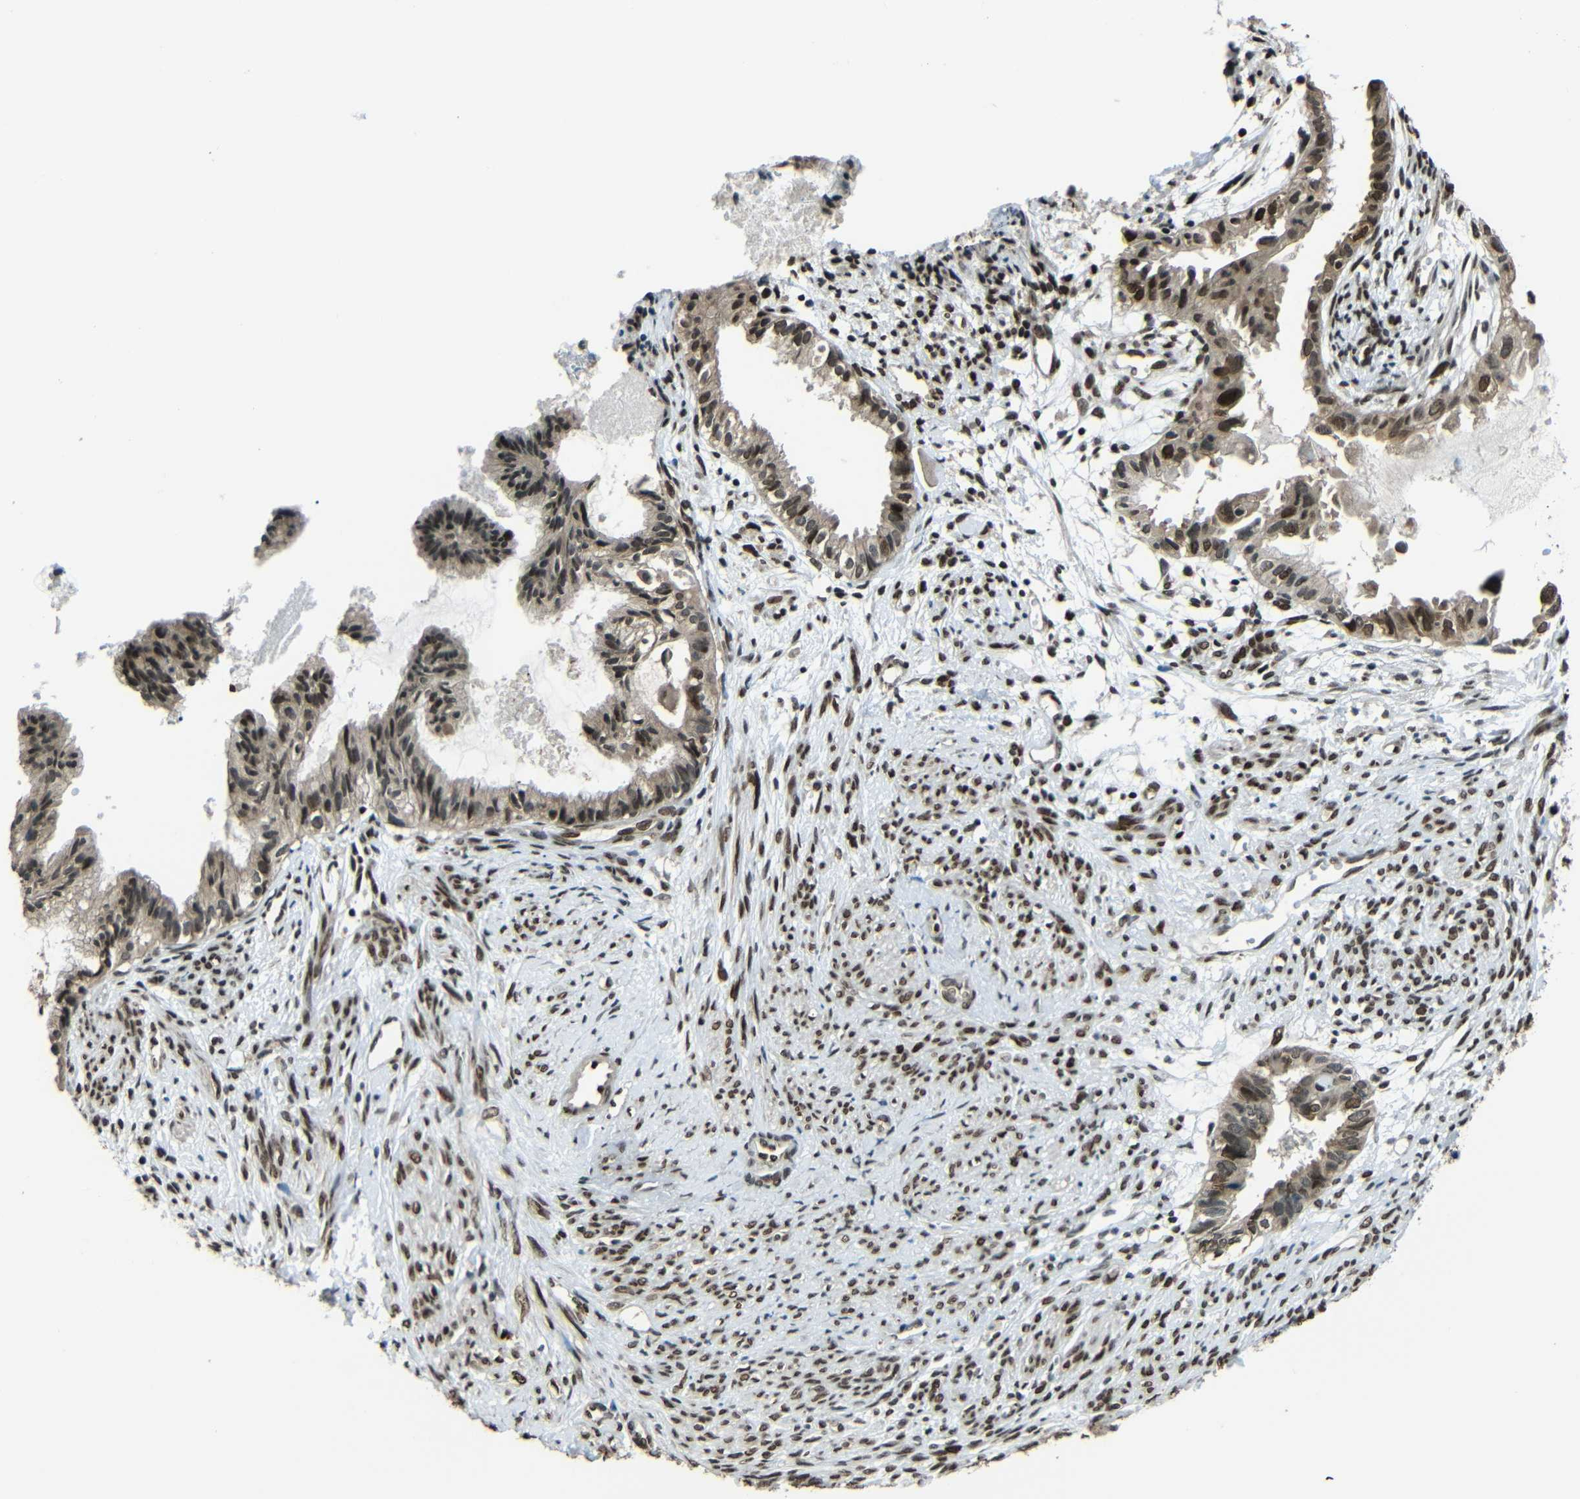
{"staining": {"intensity": "strong", "quantity": ">75%", "location": "cytoplasmic/membranous,nuclear"}, "tissue": "cervical cancer", "cell_type": "Tumor cells", "image_type": "cancer", "snomed": [{"axis": "morphology", "description": "Normal tissue, NOS"}, {"axis": "morphology", "description": "Adenocarcinoma, NOS"}, {"axis": "topography", "description": "Cervix"}, {"axis": "topography", "description": "Endometrium"}], "caption": "Immunohistochemistry staining of adenocarcinoma (cervical), which reveals high levels of strong cytoplasmic/membranous and nuclear expression in about >75% of tumor cells indicating strong cytoplasmic/membranous and nuclear protein positivity. The staining was performed using DAB (brown) for protein detection and nuclei were counterstained in hematoxylin (blue).", "gene": "PSIP1", "patient": {"sex": "female", "age": 86}}